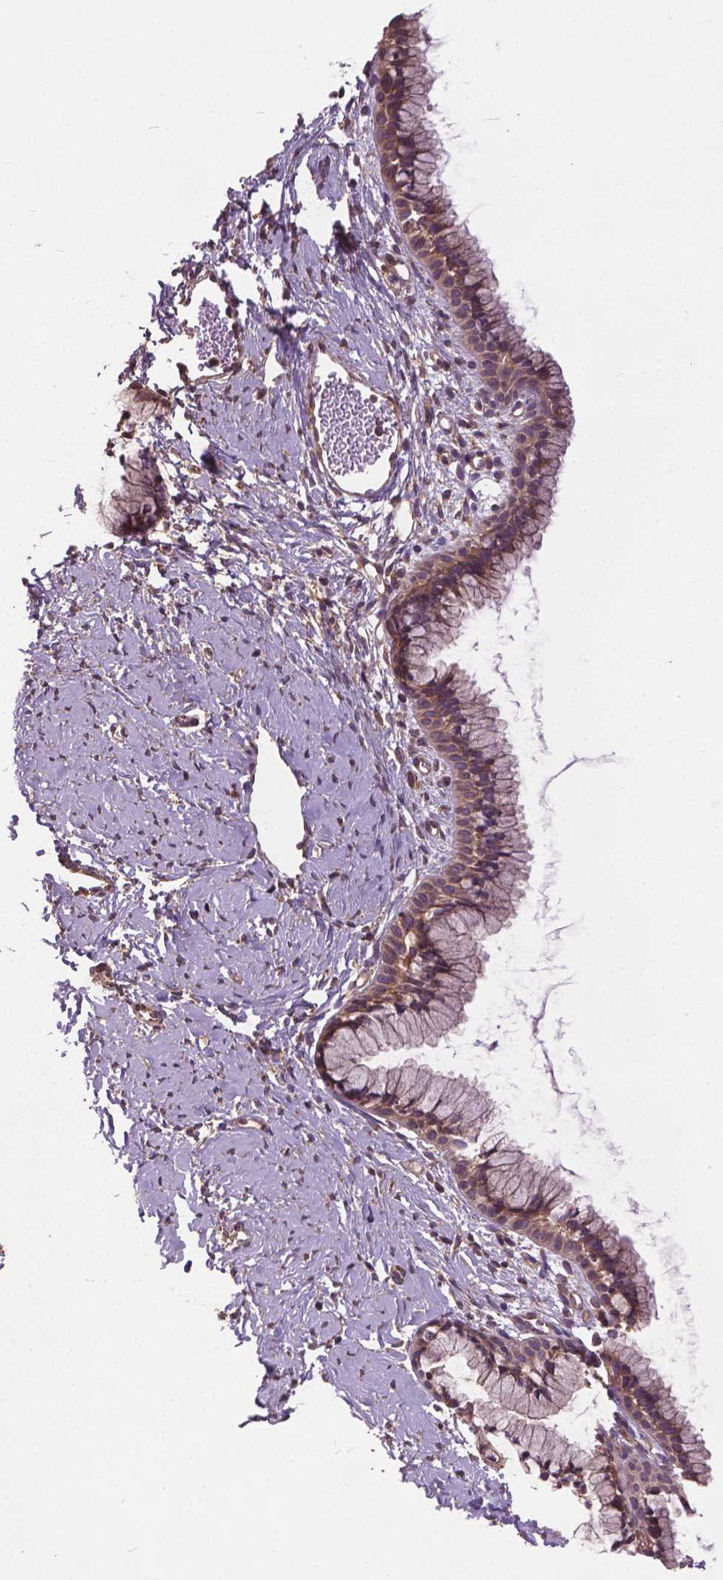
{"staining": {"intensity": "negative", "quantity": "none", "location": "none"}, "tissue": "cervix", "cell_type": "Glandular cells", "image_type": "normal", "snomed": [{"axis": "morphology", "description": "Normal tissue, NOS"}, {"axis": "topography", "description": "Cervix"}], "caption": "Immunohistochemical staining of benign human cervix exhibits no significant expression in glandular cells. Brightfield microscopy of immunohistochemistry stained with DAB (brown) and hematoxylin (blue), captured at high magnification.", "gene": "MZT1", "patient": {"sex": "female", "age": 40}}